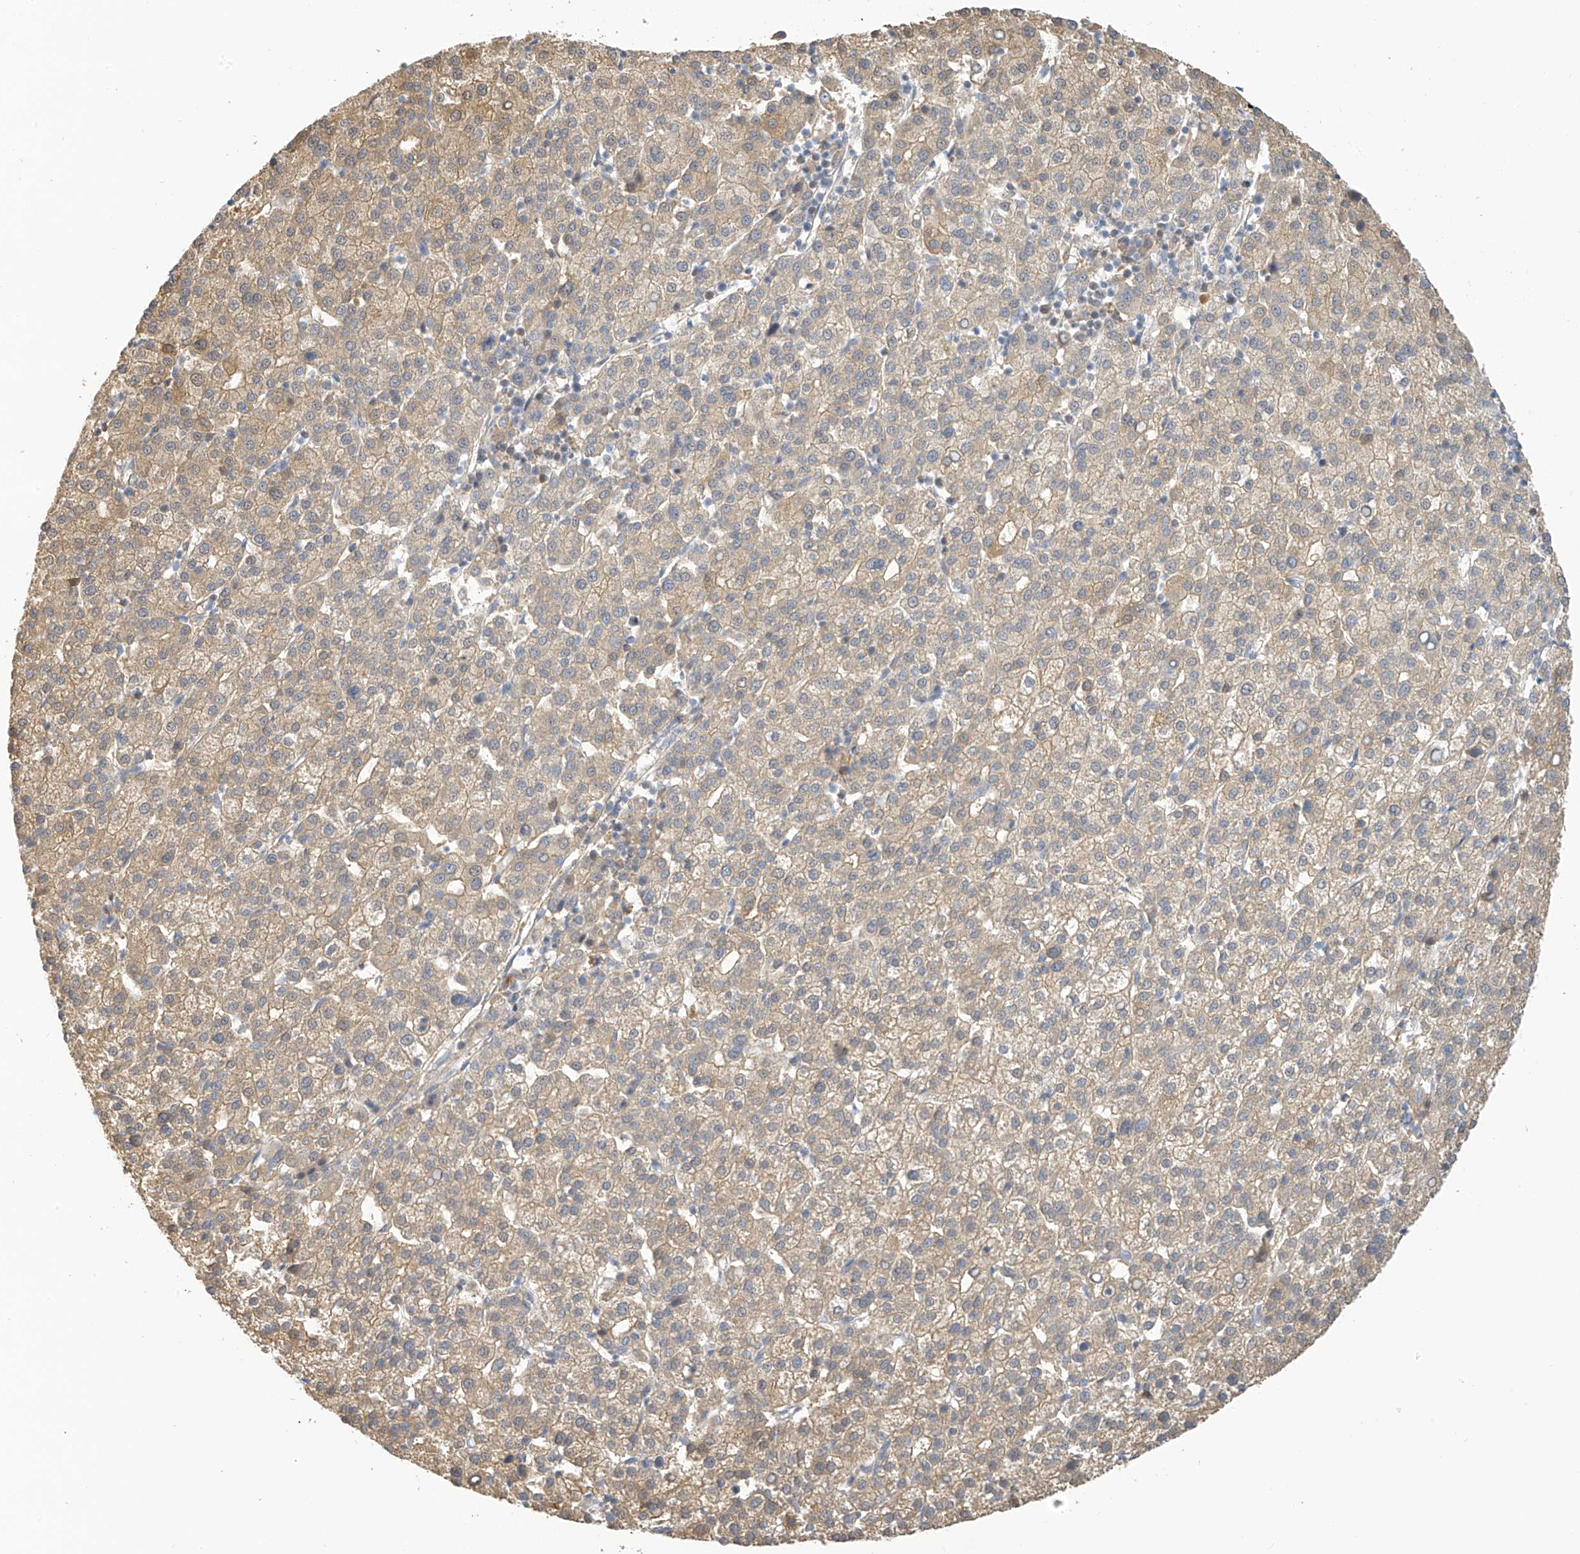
{"staining": {"intensity": "weak", "quantity": "25%-75%", "location": "cytoplasmic/membranous"}, "tissue": "liver cancer", "cell_type": "Tumor cells", "image_type": "cancer", "snomed": [{"axis": "morphology", "description": "Carcinoma, Hepatocellular, NOS"}, {"axis": "topography", "description": "Liver"}], "caption": "Liver cancer (hepatocellular carcinoma) tissue shows weak cytoplasmic/membranous staining in approximately 25%-75% of tumor cells, visualized by immunohistochemistry. Ihc stains the protein in brown and the nuclei are stained blue.", "gene": "SLC6A12", "patient": {"sex": "female", "age": 58}}